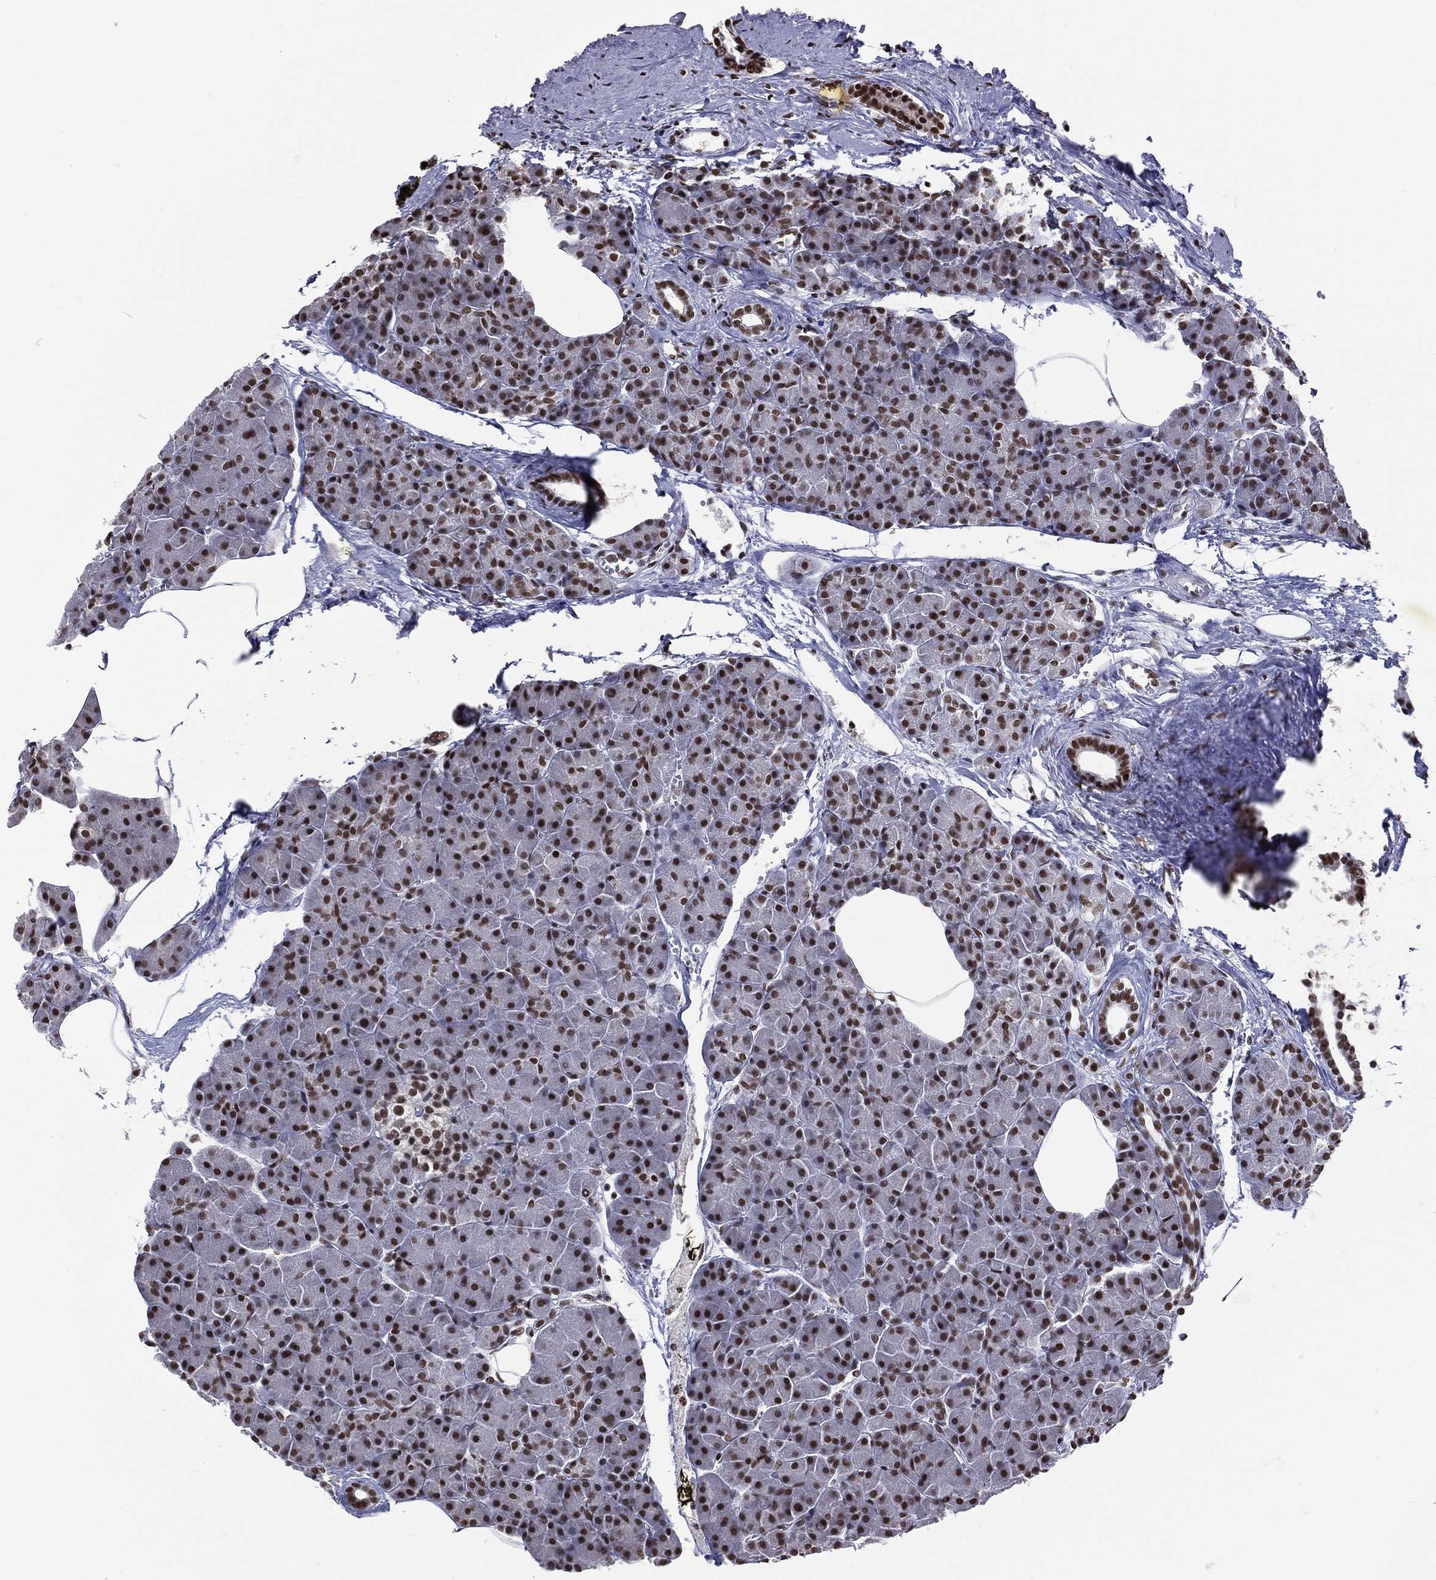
{"staining": {"intensity": "strong", "quantity": ">75%", "location": "nuclear"}, "tissue": "pancreas", "cell_type": "Exocrine glandular cells", "image_type": "normal", "snomed": [{"axis": "morphology", "description": "Normal tissue, NOS"}, {"axis": "topography", "description": "Pancreas"}], "caption": "There is high levels of strong nuclear staining in exocrine glandular cells of normal pancreas, as demonstrated by immunohistochemical staining (brown color).", "gene": "ZNF7", "patient": {"sex": "female", "age": 45}}